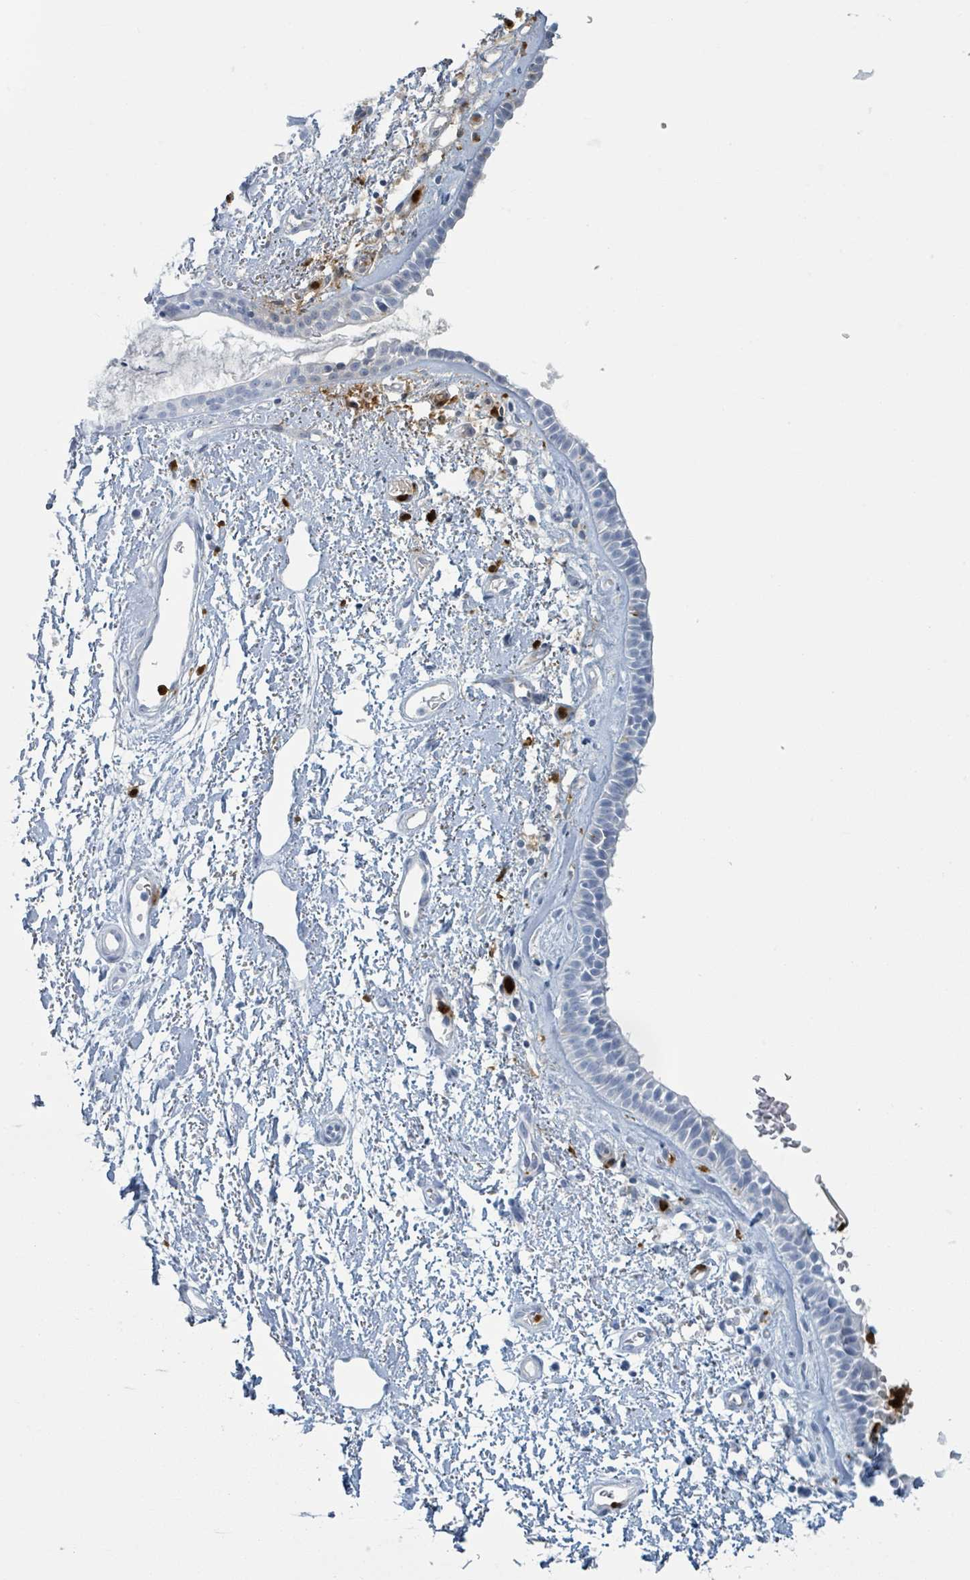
{"staining": {"intensity": "negative", "quantity": "none", "location": "none"}, "tissue": "nasopharynx", "cell_type": "Respiratory epithelial cells", "image_type": "normal", "snomed": [{"axis": "morphology", "description": "Normal tissue, NOS"}, {"axis": "topography", "description": "Cartilage tissue"}, {"axis": "topography", "description": "Nasopharynx"}], "caption": "High power microscopy histopathology image of an immunohistochemistry (IHC) histopathology image of unremarkable nasopharynx, revealing no significant expression in respiratory epithelial cells.", "gene": "DEFA4", "patient": {"sex": "male", "age": 56}}